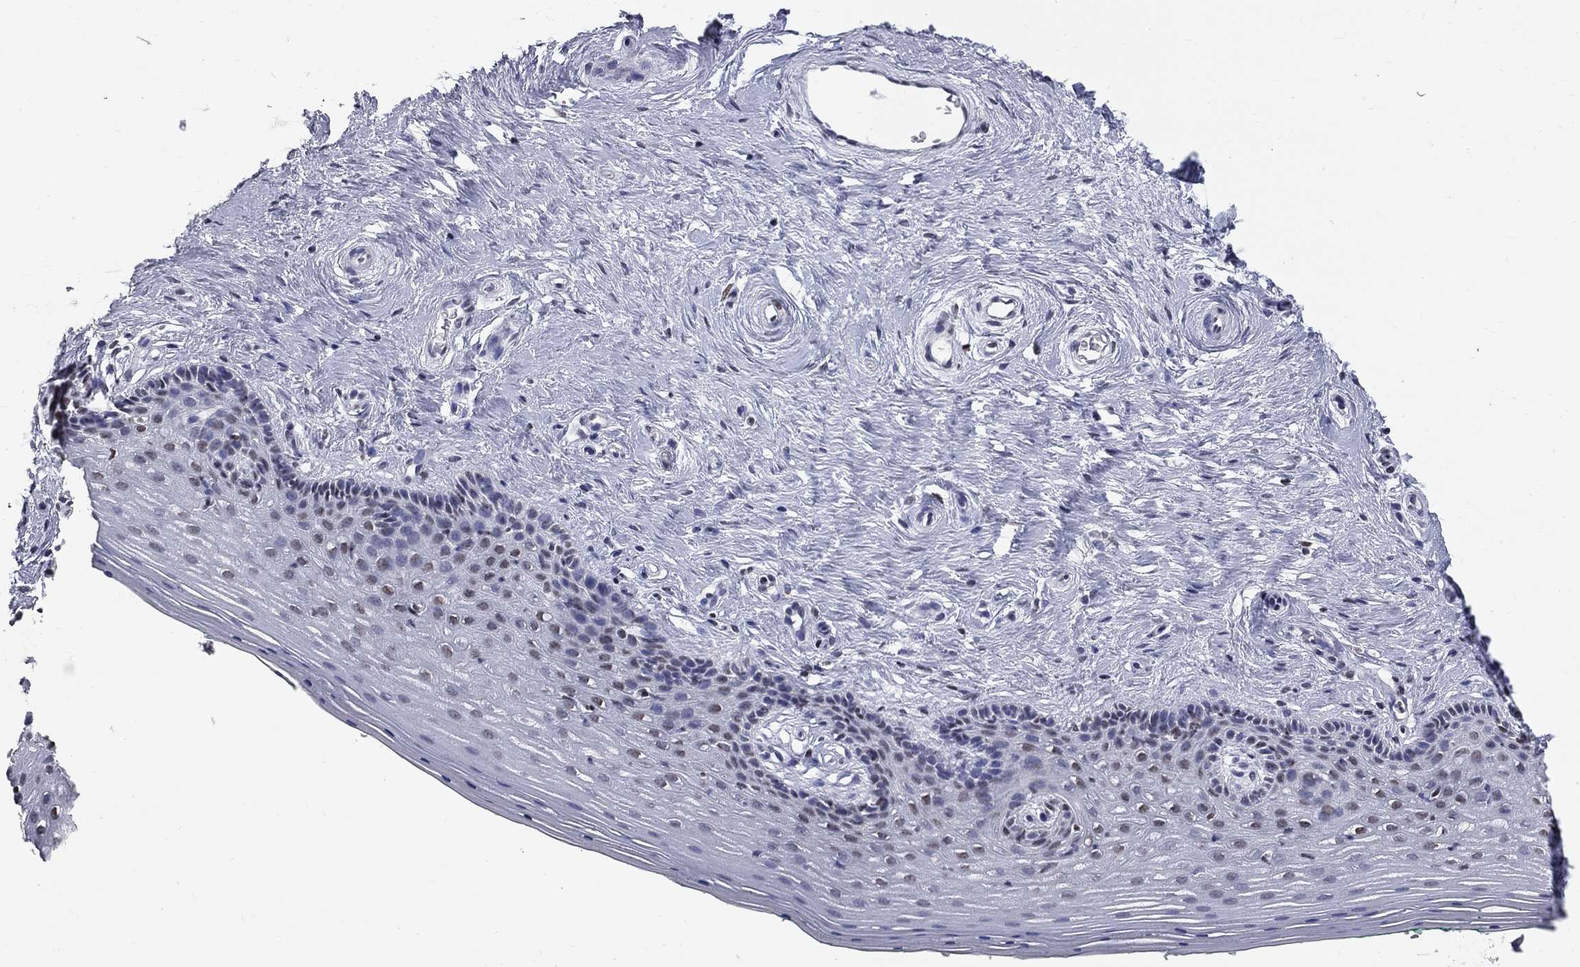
{"staining": {"intensity": "moderate", "quantity": "<25%", "location": "nuclear"}, "tissue": "vagina", "cell_type": "Squamous epithelial cells", "image_type": "normal", "snomed": [{"axis": "morphology", "description": "Normal tissue, NOS"}, {"axis": "topography", "description": "Vagina"}], "caption": "A high-resolution histopathology image shows immunohistochemistry (IHC) staining of benign vagina, which demonstrates moderate nuclear positivity in about <25% of squamous epithelial cells.", "gene": "ZNF154", "patient": {"sex": "female", "age": 45}}